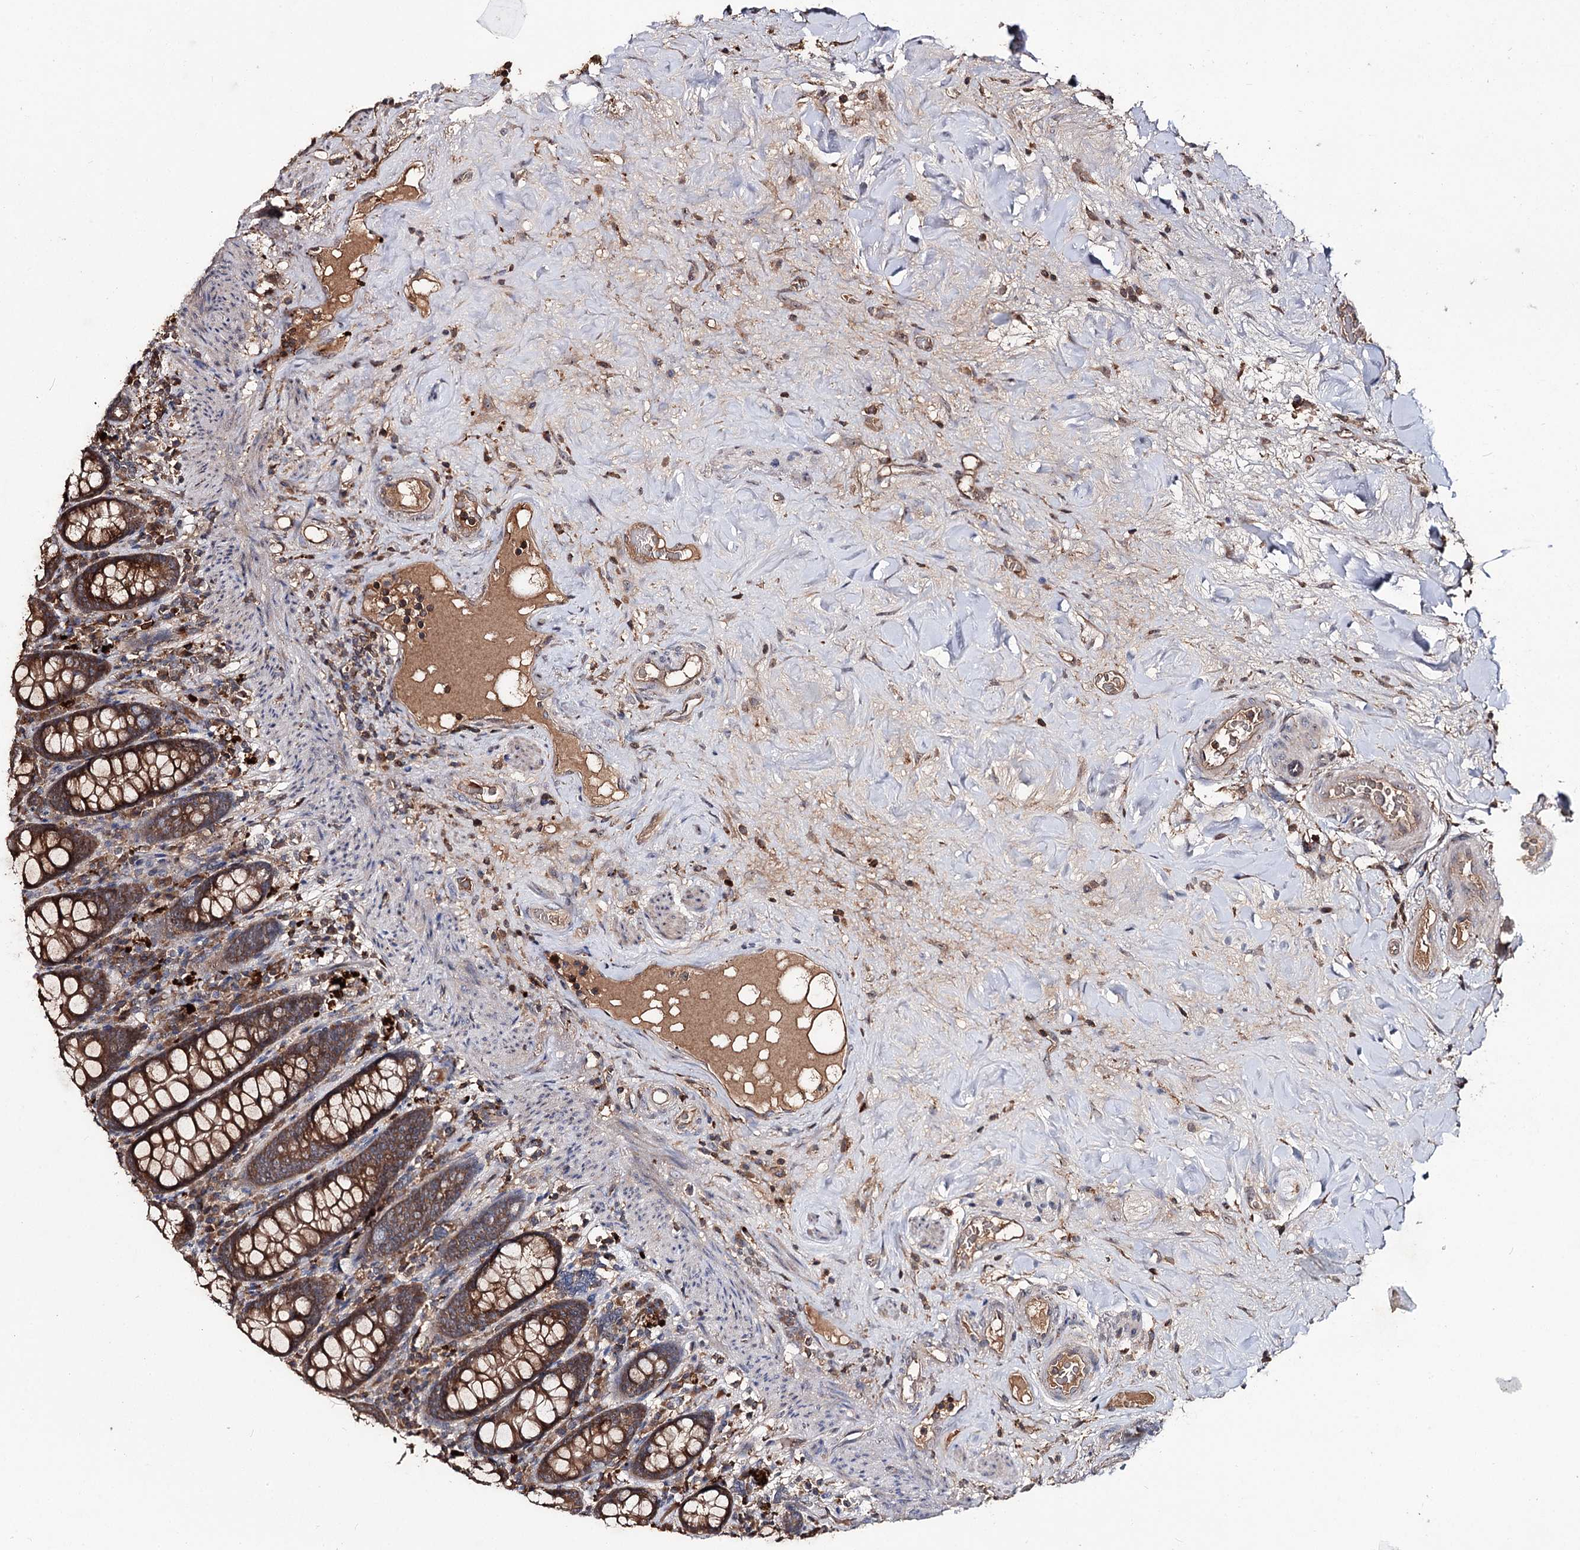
{"staining": {"intensity": "moderate", "quantity": ">75%", "location": "cytoplasmic/membranous"}, "tissue": "colon", "cell_type": "Endothelial cells", "image_type": "normal", "snomed": [{"axis": "morphology", "description": "Normal tissue, NOS"}, {"axis": "topography", "description": "Colon"}], "caption": "Colon stained with DAB immunohistochemistry demonstrates medium levels of moderate cytoplasmic/membranous staining in about >75% of endothelial cells.", "gene": "FAM53B", "patient": {"sex": "female", "age": 79}}